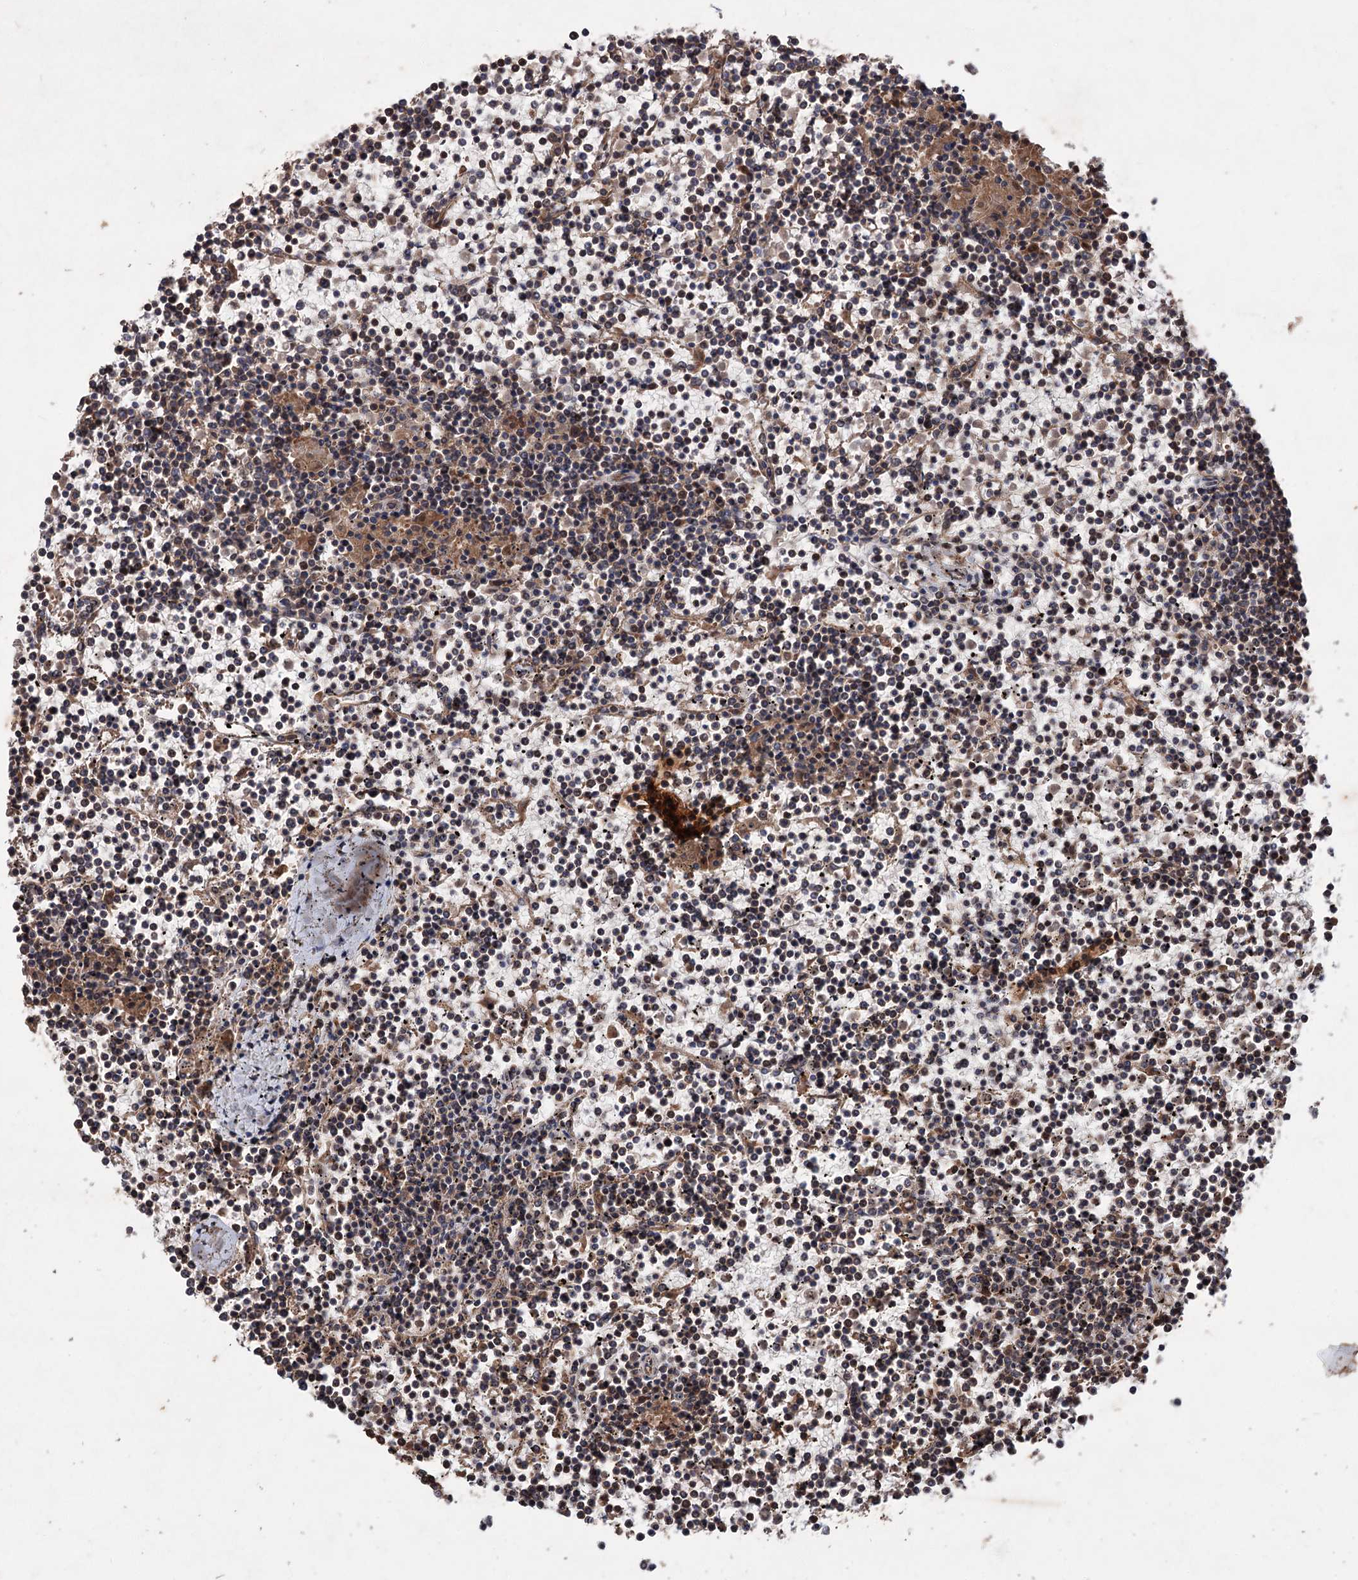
{"staining": {"intensity": "weak", "quantity": "25%-75%", "location": "cytoplasmic/membranous"}, "tissue": "lymphoma", "cell_type": "Tumor cells", "image_type": "cancer", "snomed": [{"axis": "morphology", "description": "Malignant lymphoma, non-Hodgkin's type, Low grade"}, {"axis": "topography", "description": "Spleen"}], "caption": "Protein analysis of lymphoma tissue shows weak cytoplasmic/membranous expression in approximately 25%-75% of tumor cells.", "gene": "ADK", "patient": {"sex": "female", "age": 19}}